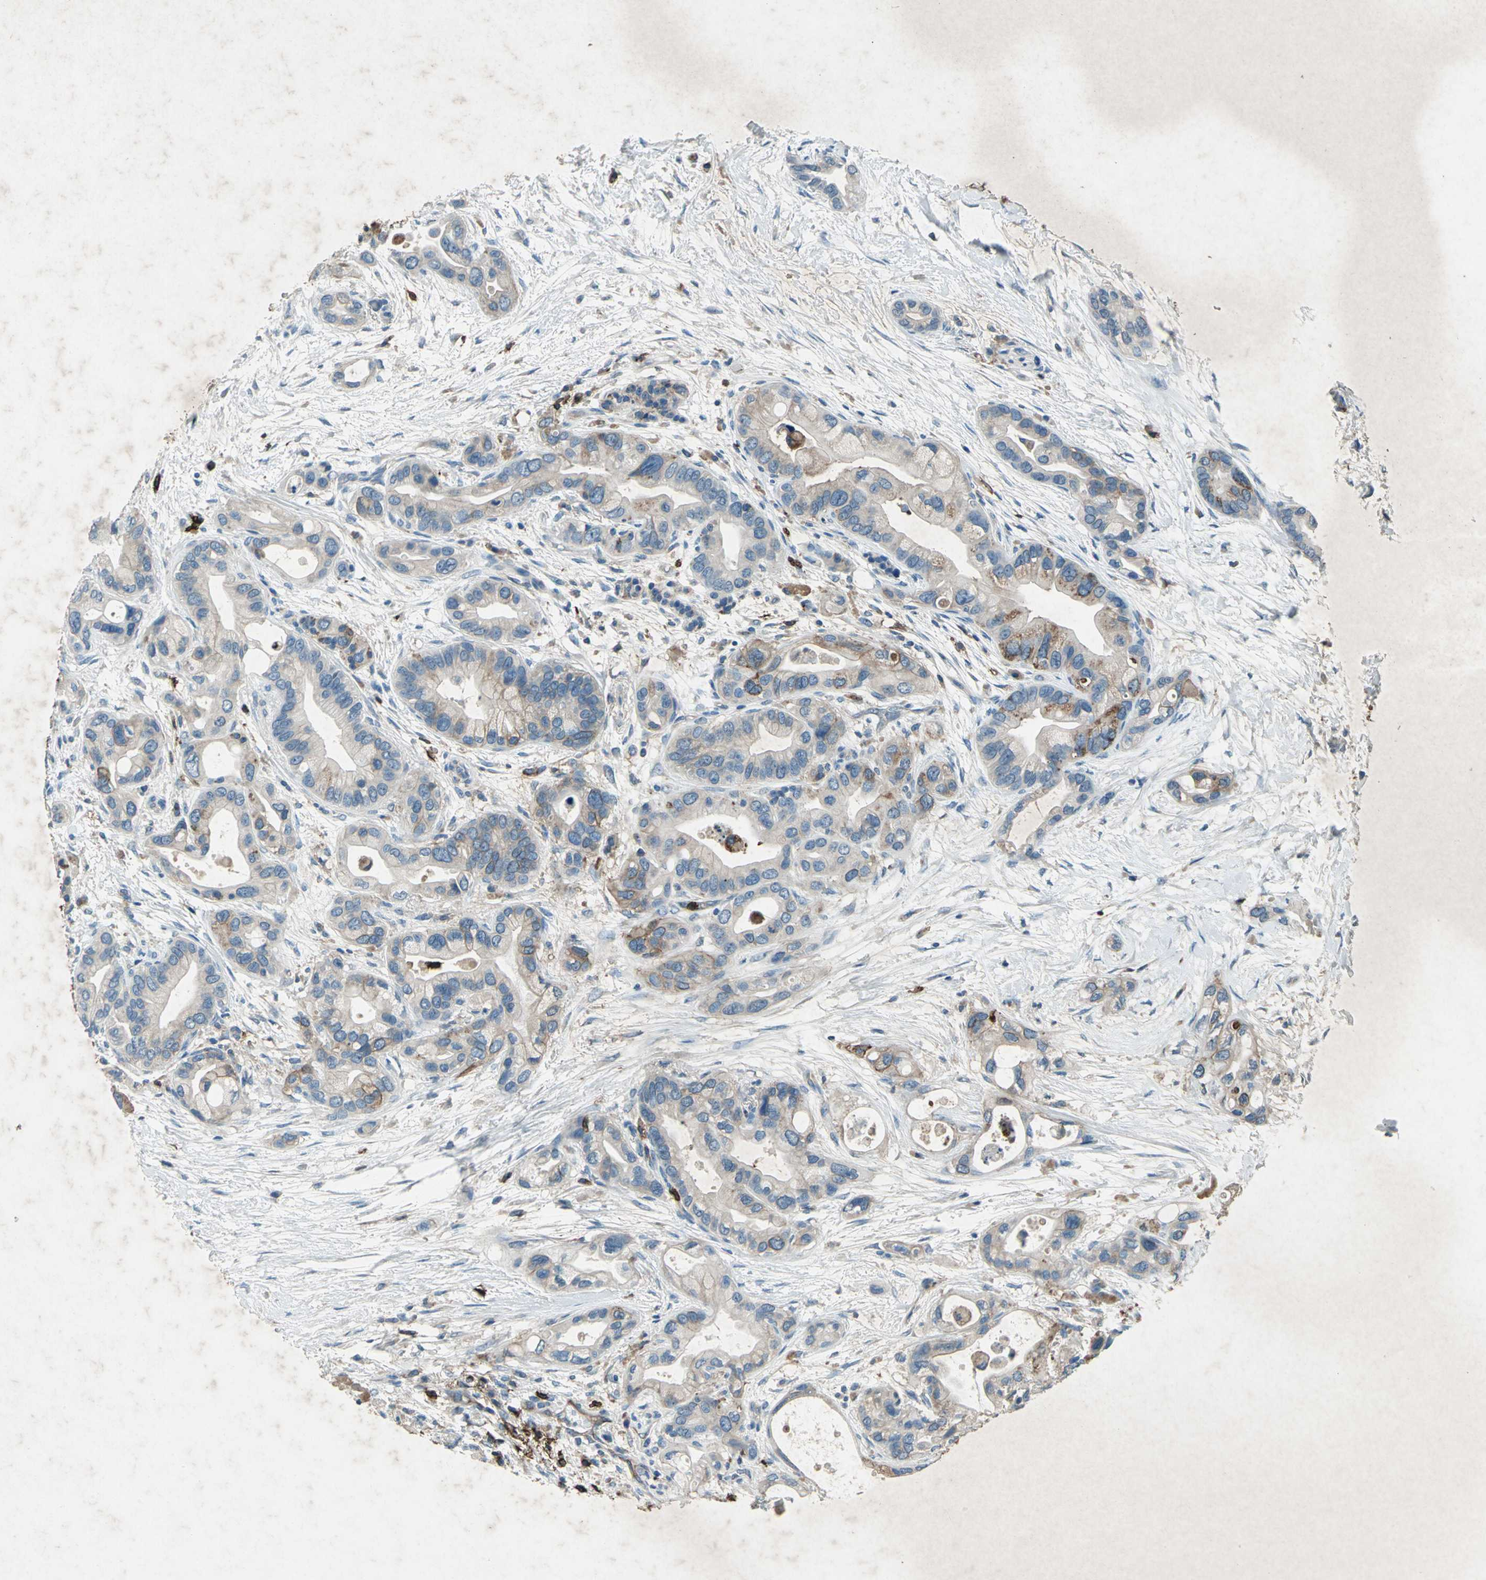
{"staining": {"intensity": "weak", "quantity": ">75%", "location": "cytoplasmic/membranous"}, "tissue": "pancreatic cancer", "cell_type": "Tumor cells", "image_type": "cancer", "snomed": [{"axis": "morphology", "description": "Adenocarcinoma, NOS"}, {"axis": "topography", "description": "Pancreas"}], "caption": "DAB (3,3'-diaminobenzidine) immunohistochemical staining of adenocarcinoma (pancreatic) shows weak cytoplasmic/membranous protein positivity in approximately >75% of tumor cells.", "gene": "CCR6", "patient": {"sex": "female", "age": 77}}